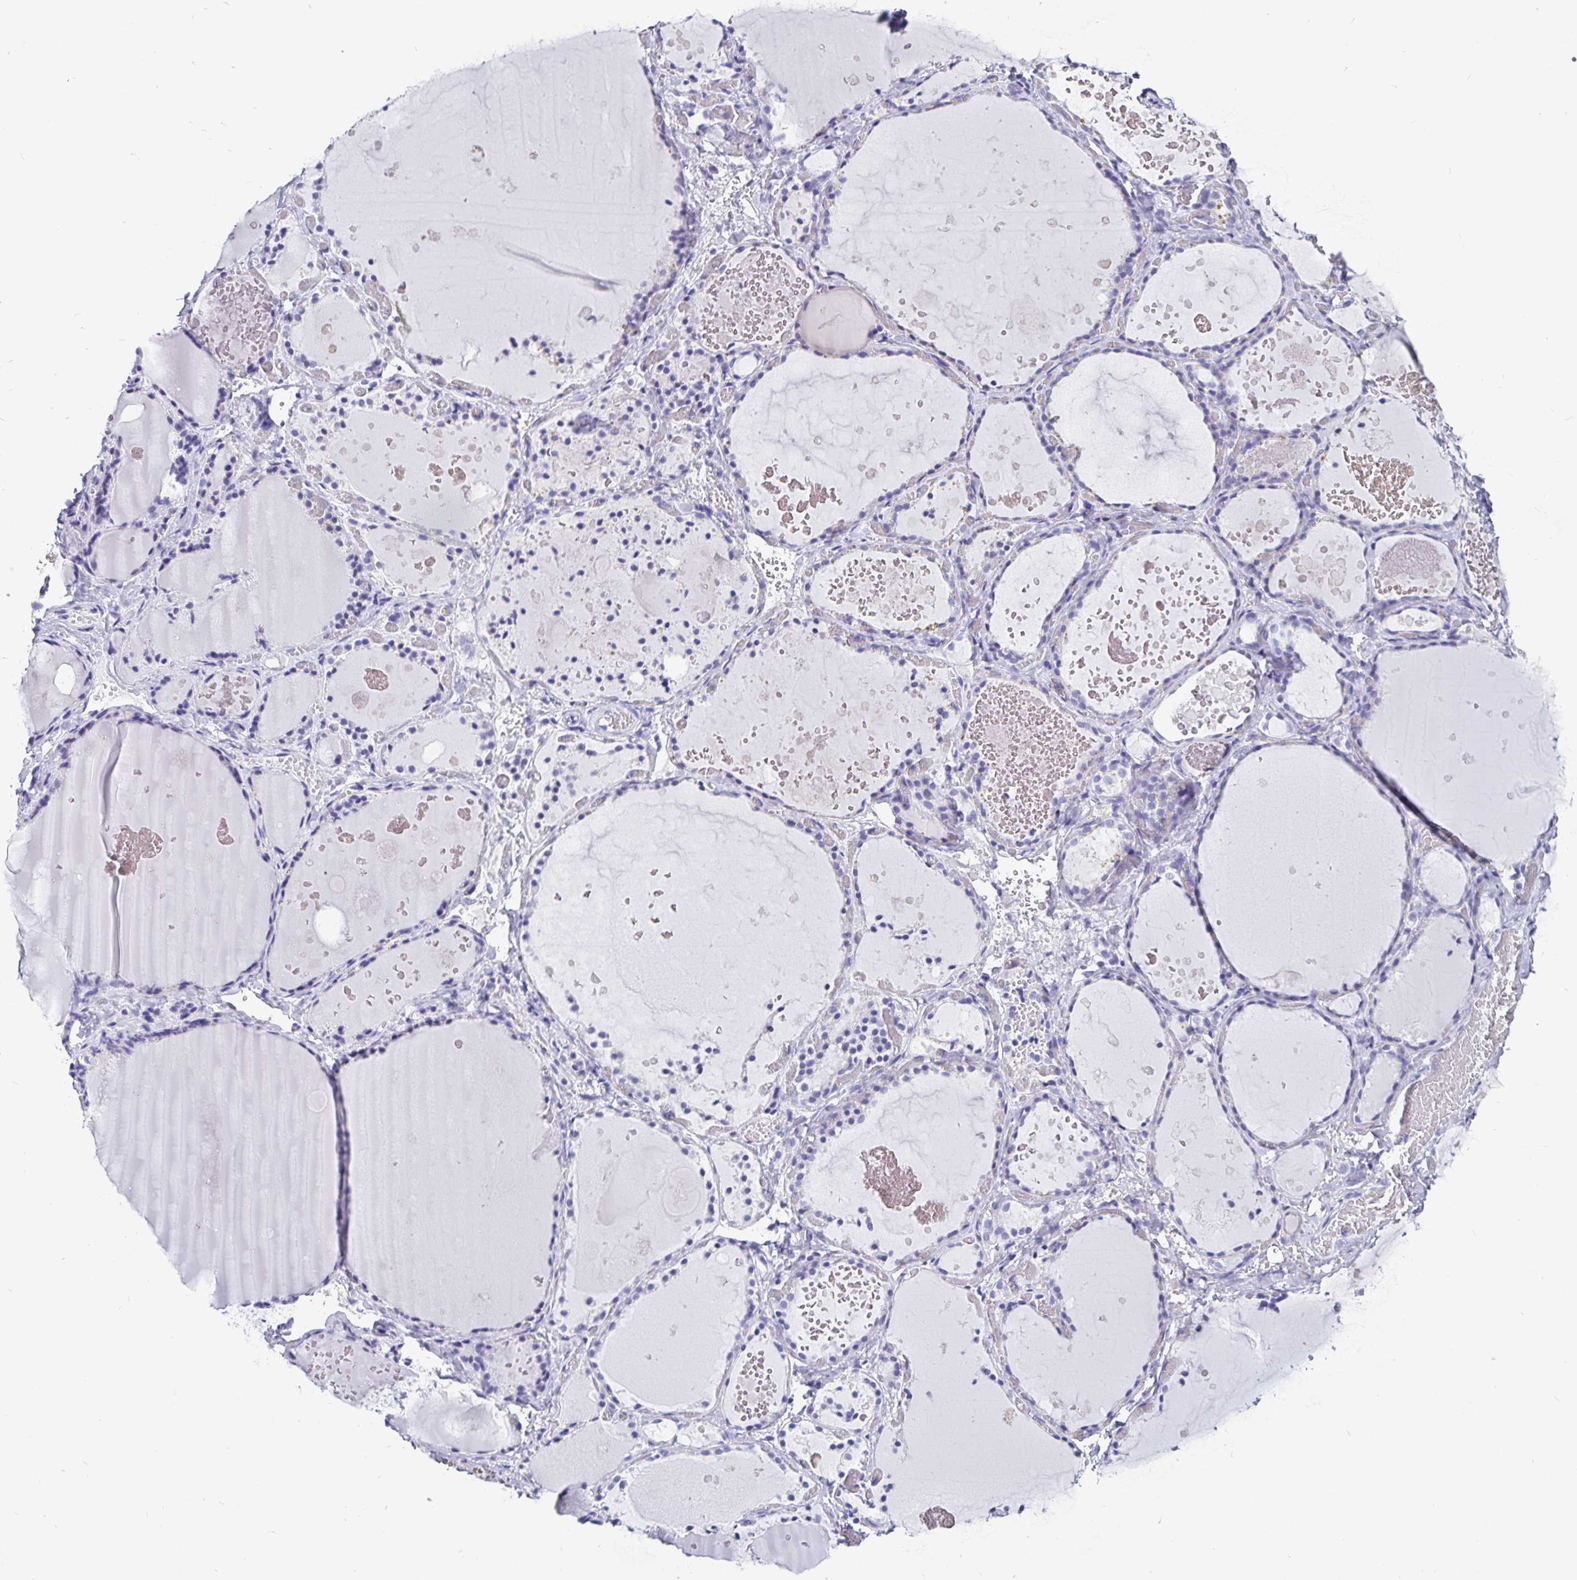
{"staining": {"intensity": "negative", "quantity": "none", "location": "none"}, "tissue": "thyroid gland", "cell_type": "Glandular cells", "image_type": "normal", "snomed": [{"axis": "morphology", "description": "Normal tissue, NOS"}, {"axis": "topography", "description": "Thyroid gland"}], "caption": "High power microscopy image of an immunohistochemistry (IHC) micrograph of unremarkable thyroid gland, revealing no significant expression in glandular cells.", "gene": "ODF3B", "patient": {"sex": "female", "age": 56}}